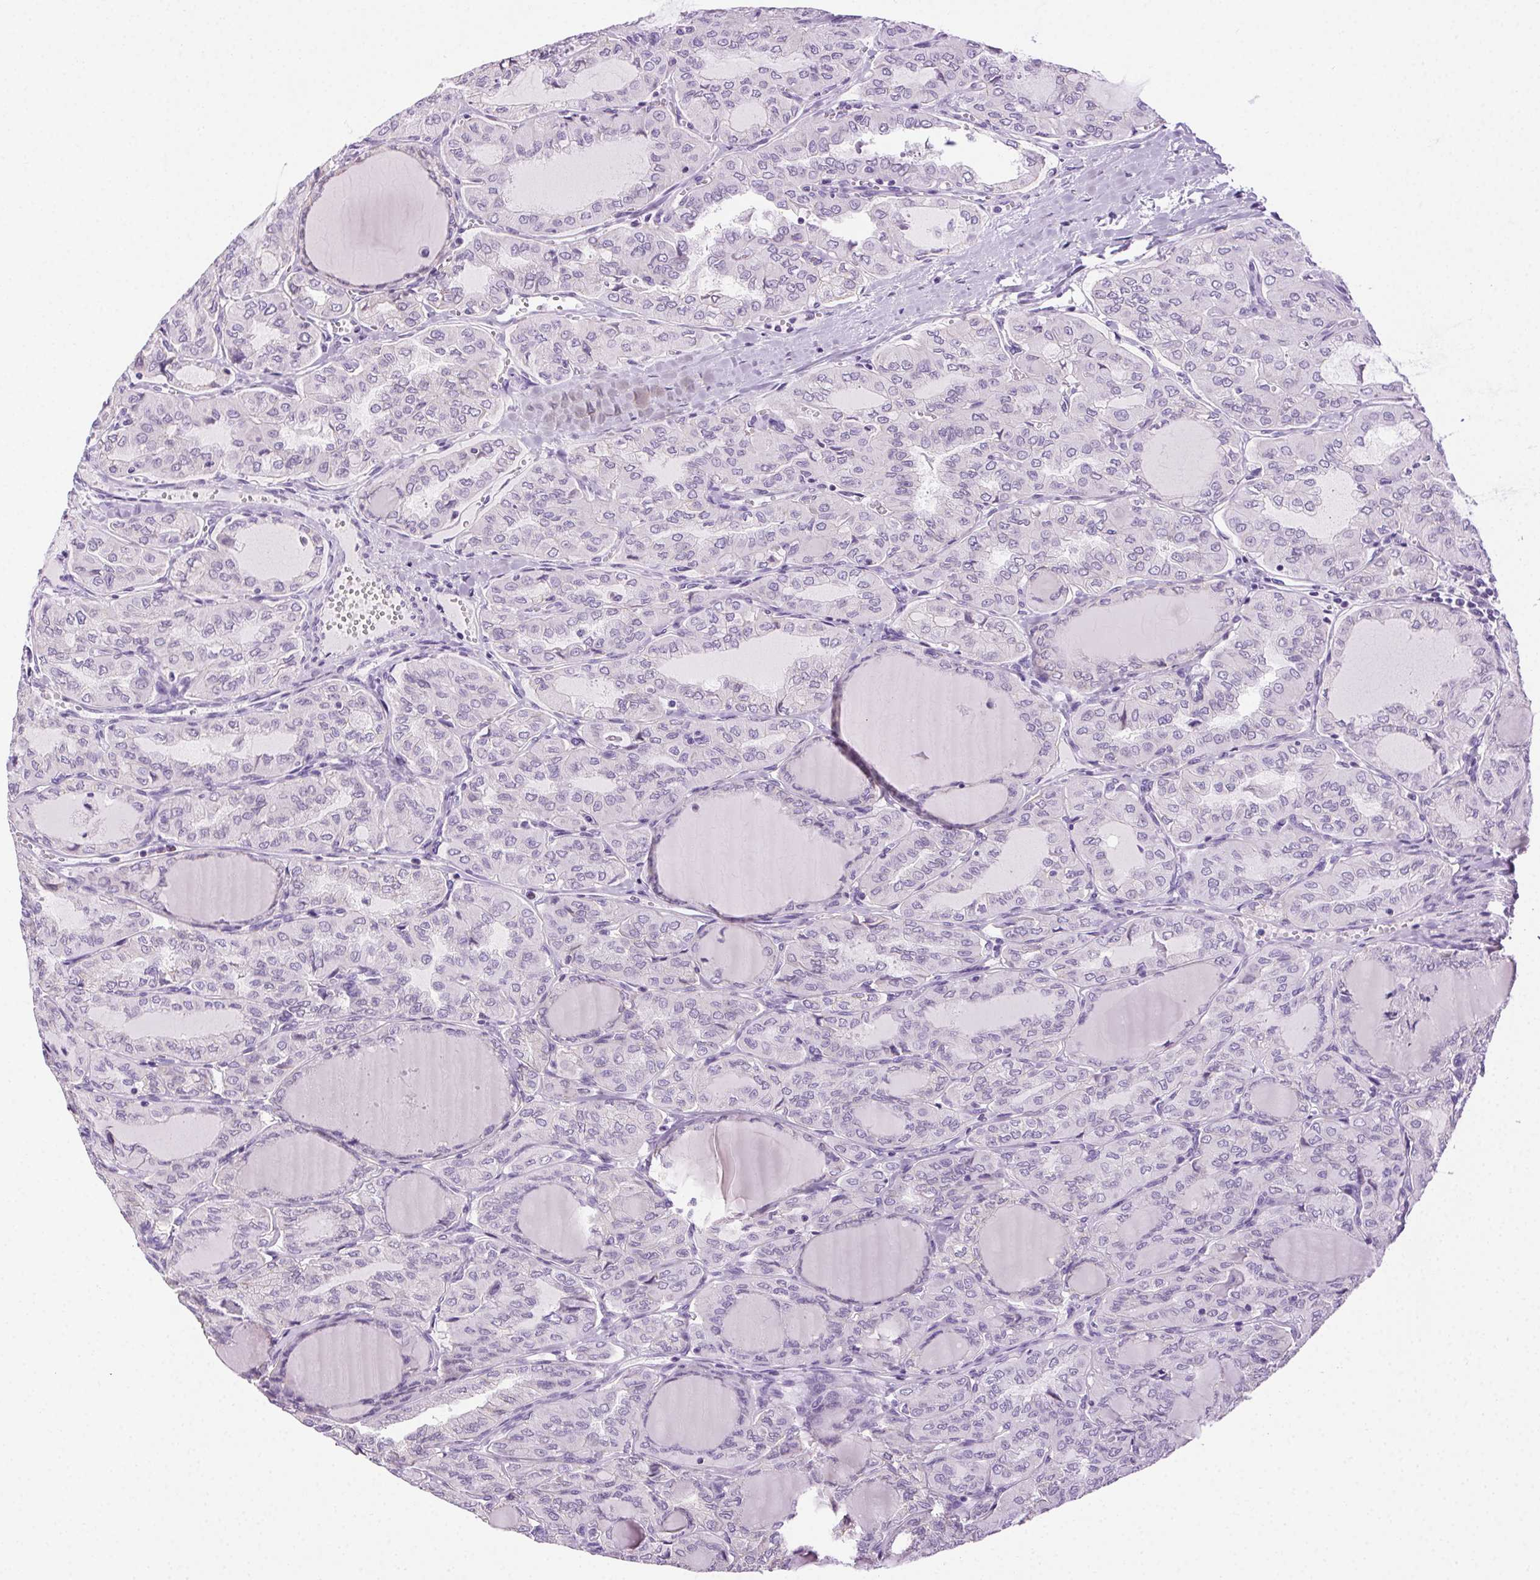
{"staining": {"intensity": "negative", "quantity": "none", "location": "none"}, "tissue": "thyroid cancer", "cell_type": "Tumor cells", "image_type": "cancer", "snomed": [{"axis": "morphology", "description": "Papillary adenocarcinoma, NOS"}, {"axis": "topography", "description": "Thyroid gland"}], "caption": "Thyroid cancer was stained to show a protein in brown. There is no significant staining in tumor cells.", "gene": "CLDN10", "patient": {"sex": "male", "age": 20}}